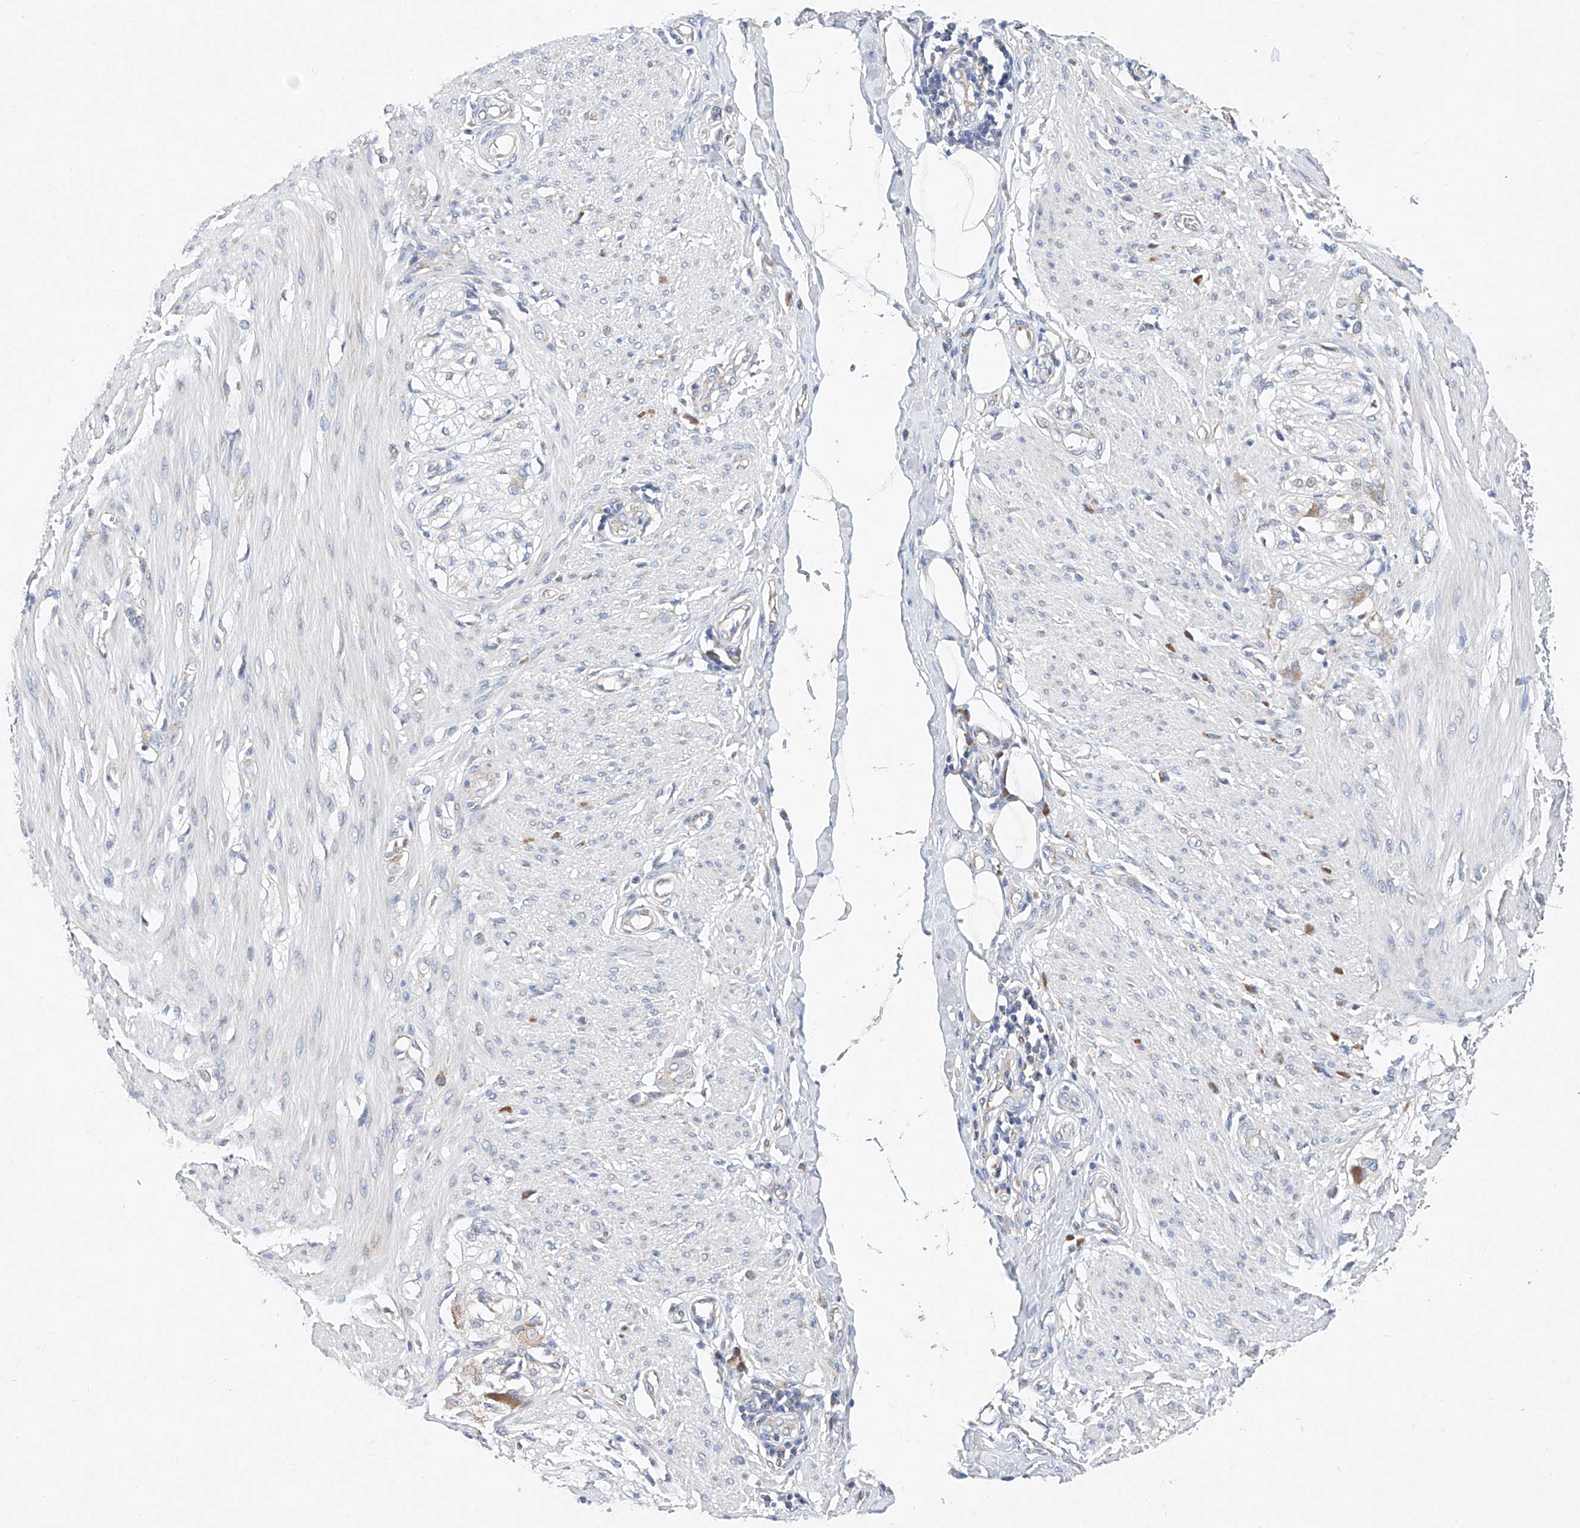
{"staining": {"intensity": "negative", "quantity": "none", "location": "none"}, "tissue": "smooth muscle", "cell_type": "Smooth muscle cells", "image_type": "normal", "snomed": [{"axis": "morphology", "description": "Normal tissue, NOS"}, {"axis": "morphology", "description": "Adenocarcinoma, NOS"}, {"axis": "topography", "description": "Colon"}, {"axis": "topography", "description": "Peripheral nerve tissue"}], "caption": "Human smooth muscle stained for a protein using immunohistochemistry (IHC) reveals no expression in smooth muscle cells.", "gene": "FASTK", "patient": {"sex": "male", "age": 14}}